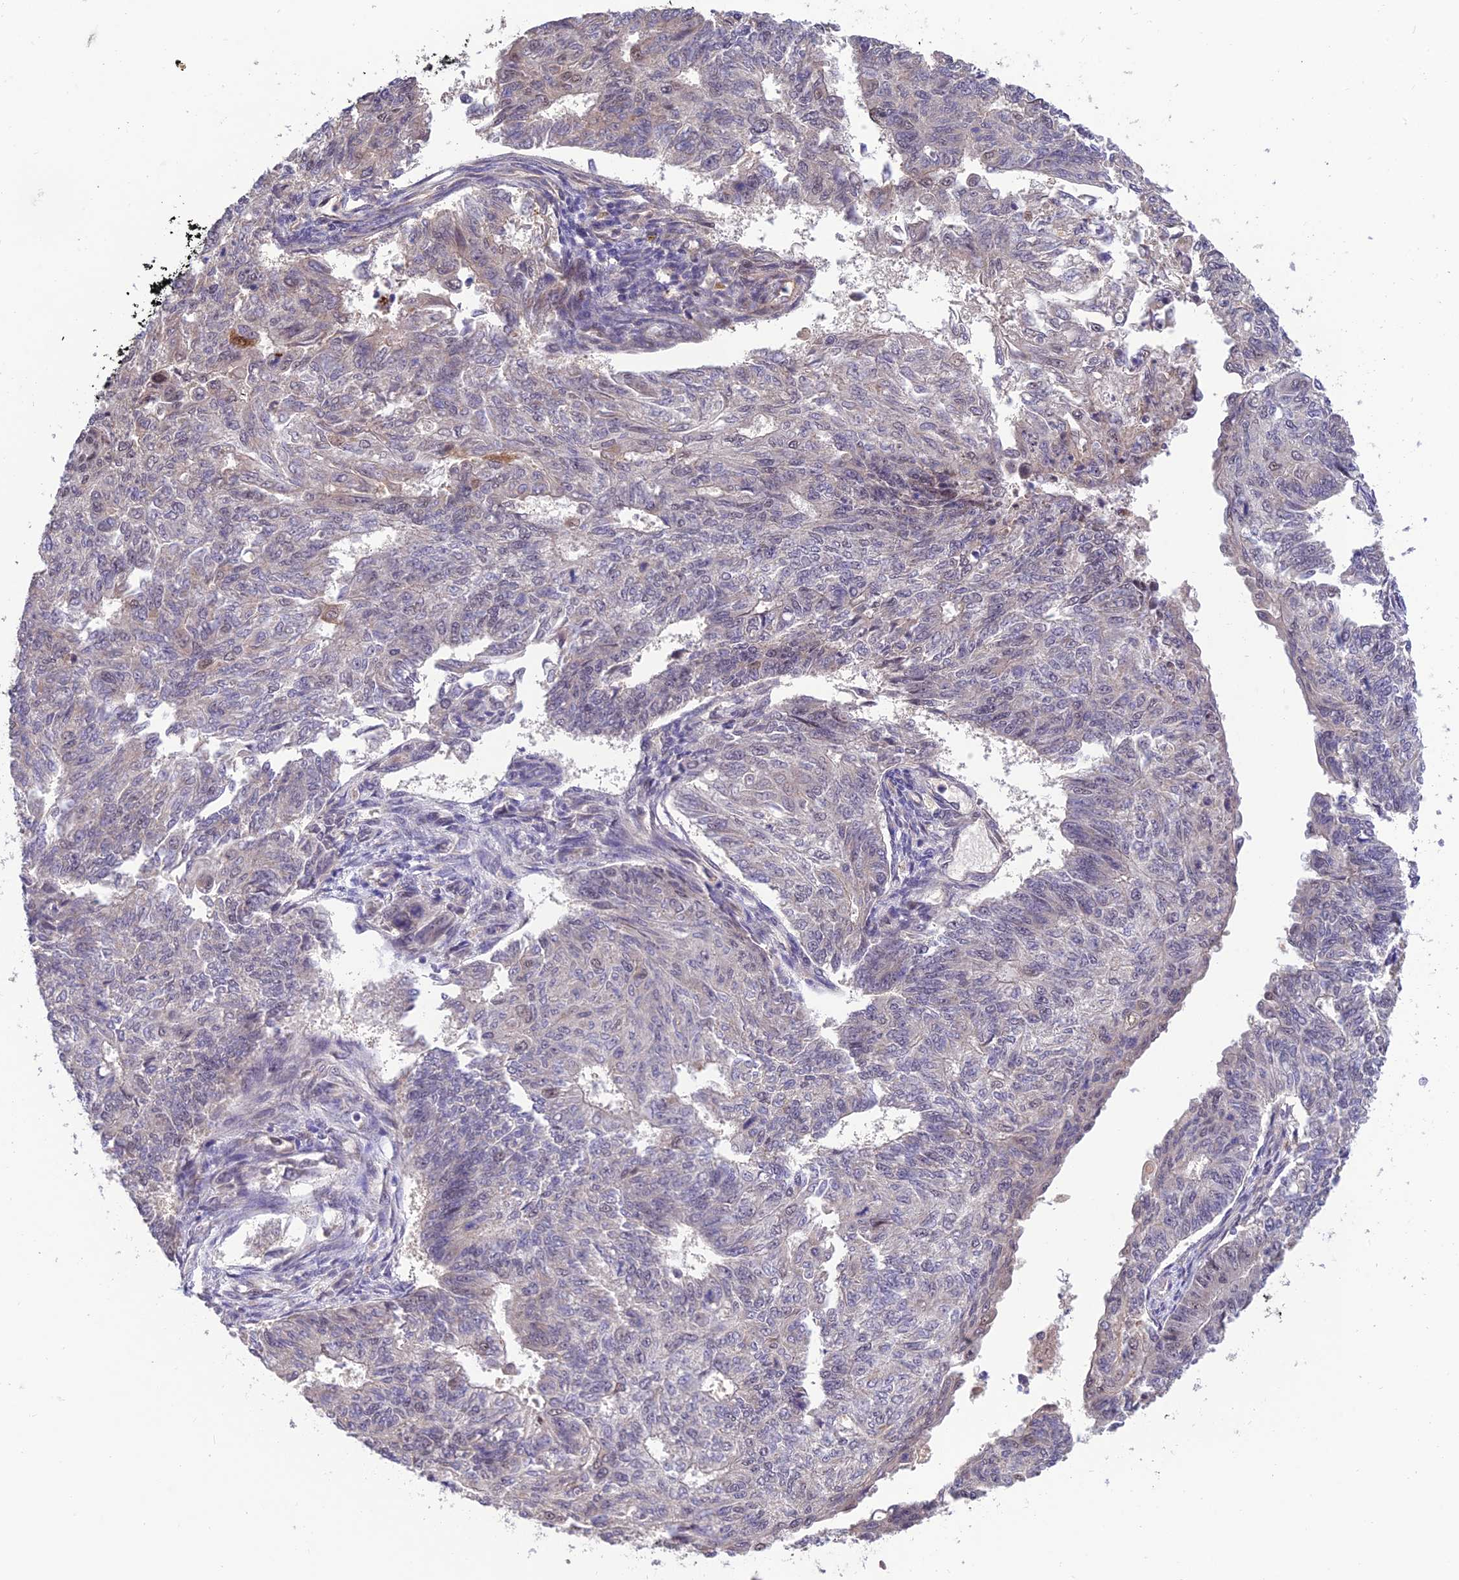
{"staining": {"intensity": "weak", "quantity": "<25%", "location": "cytoplasmic/membranous"}, "tissue": "endometrial cancer", "cell_type": "Tumor cells", "image_type": "cancer", "snomed": [{"axis": "morphology", "description": "Adenocarcinoma, NOS"}, {"axis": "topography", "description": "Endometrium"}], "caption": "This is an immunohistochemistry image of endometrial cancer (adenocarcinoma). There is no staining in tumor cells.", "gene": "MNS1", "patient": {"sex": "female", "age": 32}}